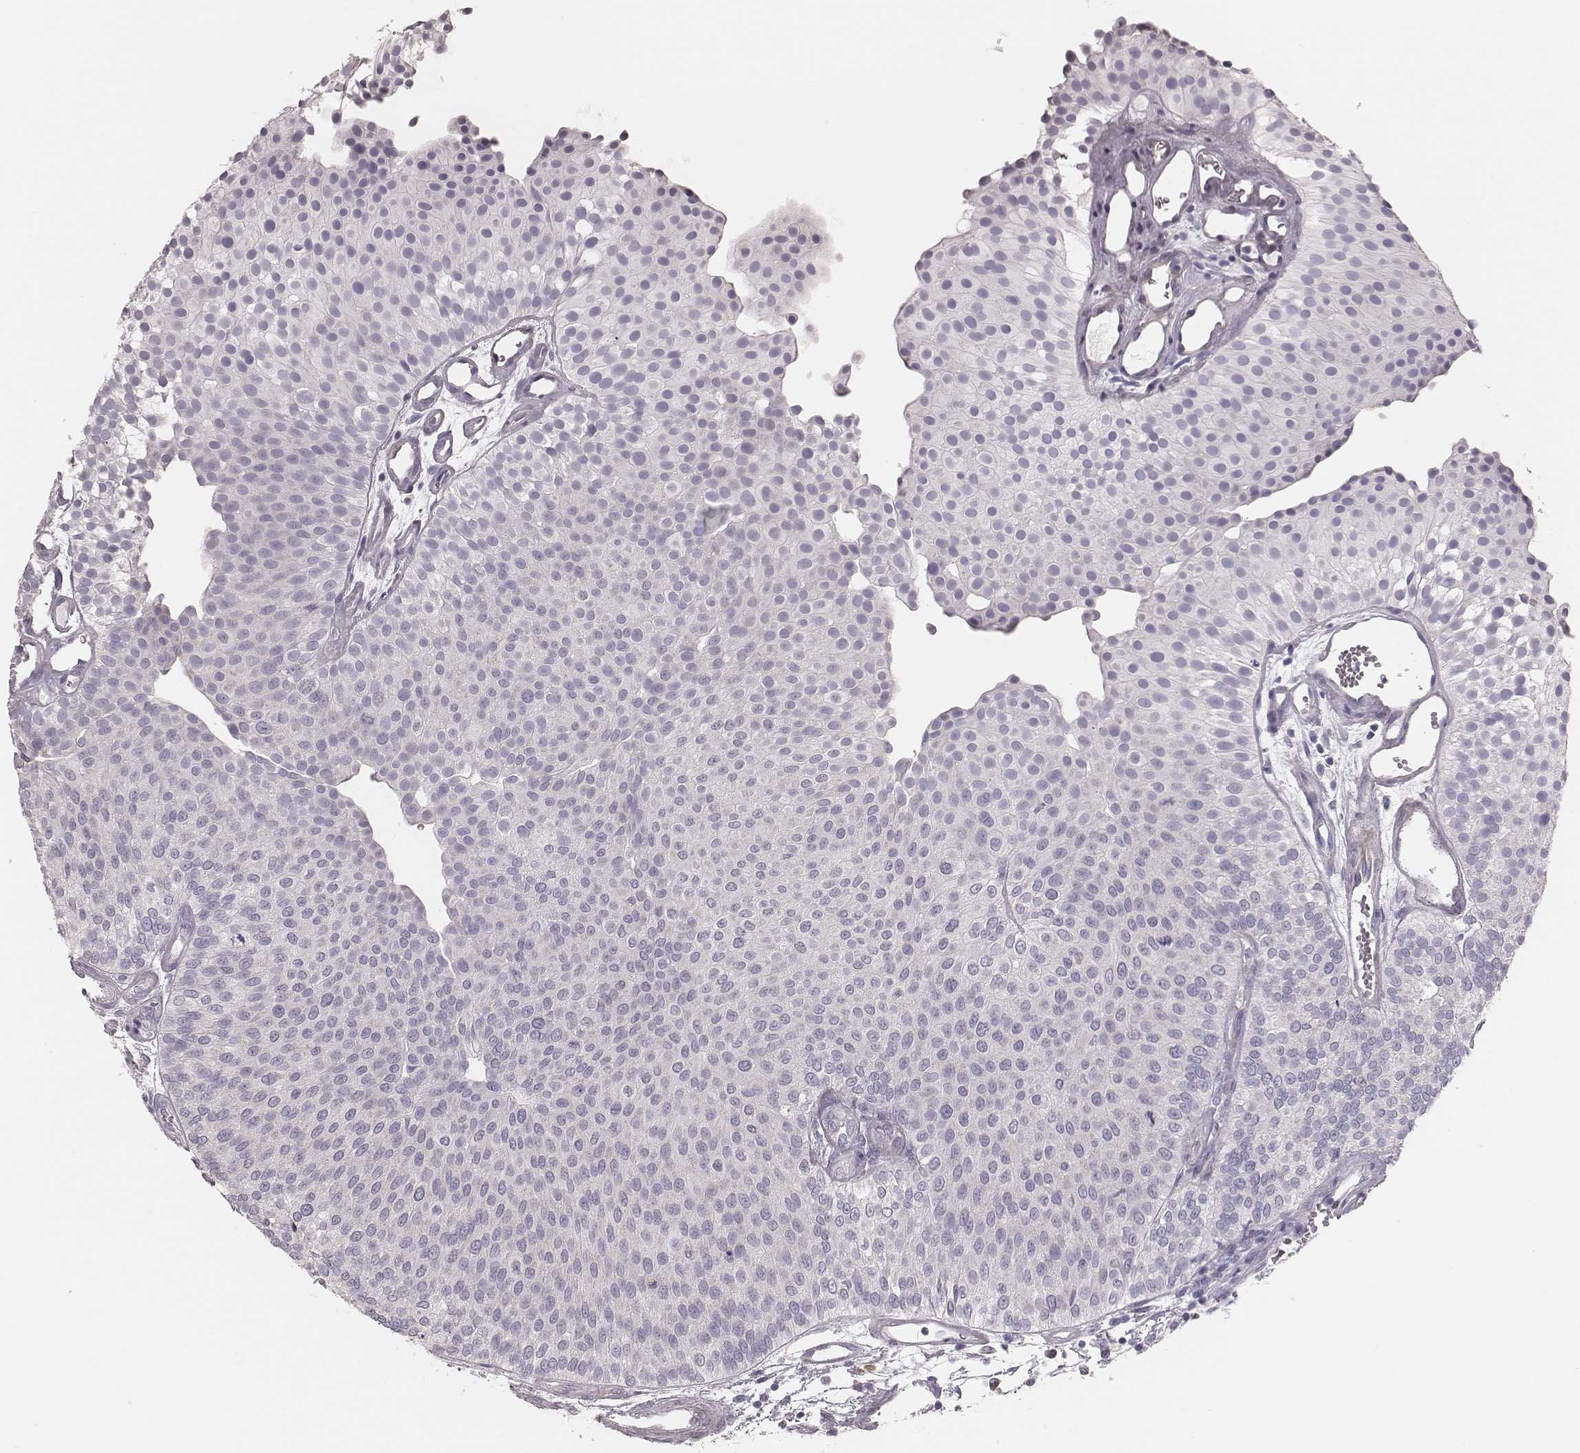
{"staining": {"intensity": "negative", "quantity": "none", "location": "none"}, "tissue": "urothelial cancer", "cell_type": "Tumor cells", "image_type": "cancer", "snomed": [{"axis": "morphology", "description": "Urothelial carcinoma, Low grade"}, {"axis": "topography", "description": "Urinary bladder"}], "caption": "DAB immunohistochemical staining of urothelial cancer demonstrates no significant staining in tumor cells. (DAB (3,3'-diaminobenzidine) IHC with hematoxylin counter stain).", "gene": "KIF5C", "patient": {"sex": "female", "age": 87}}